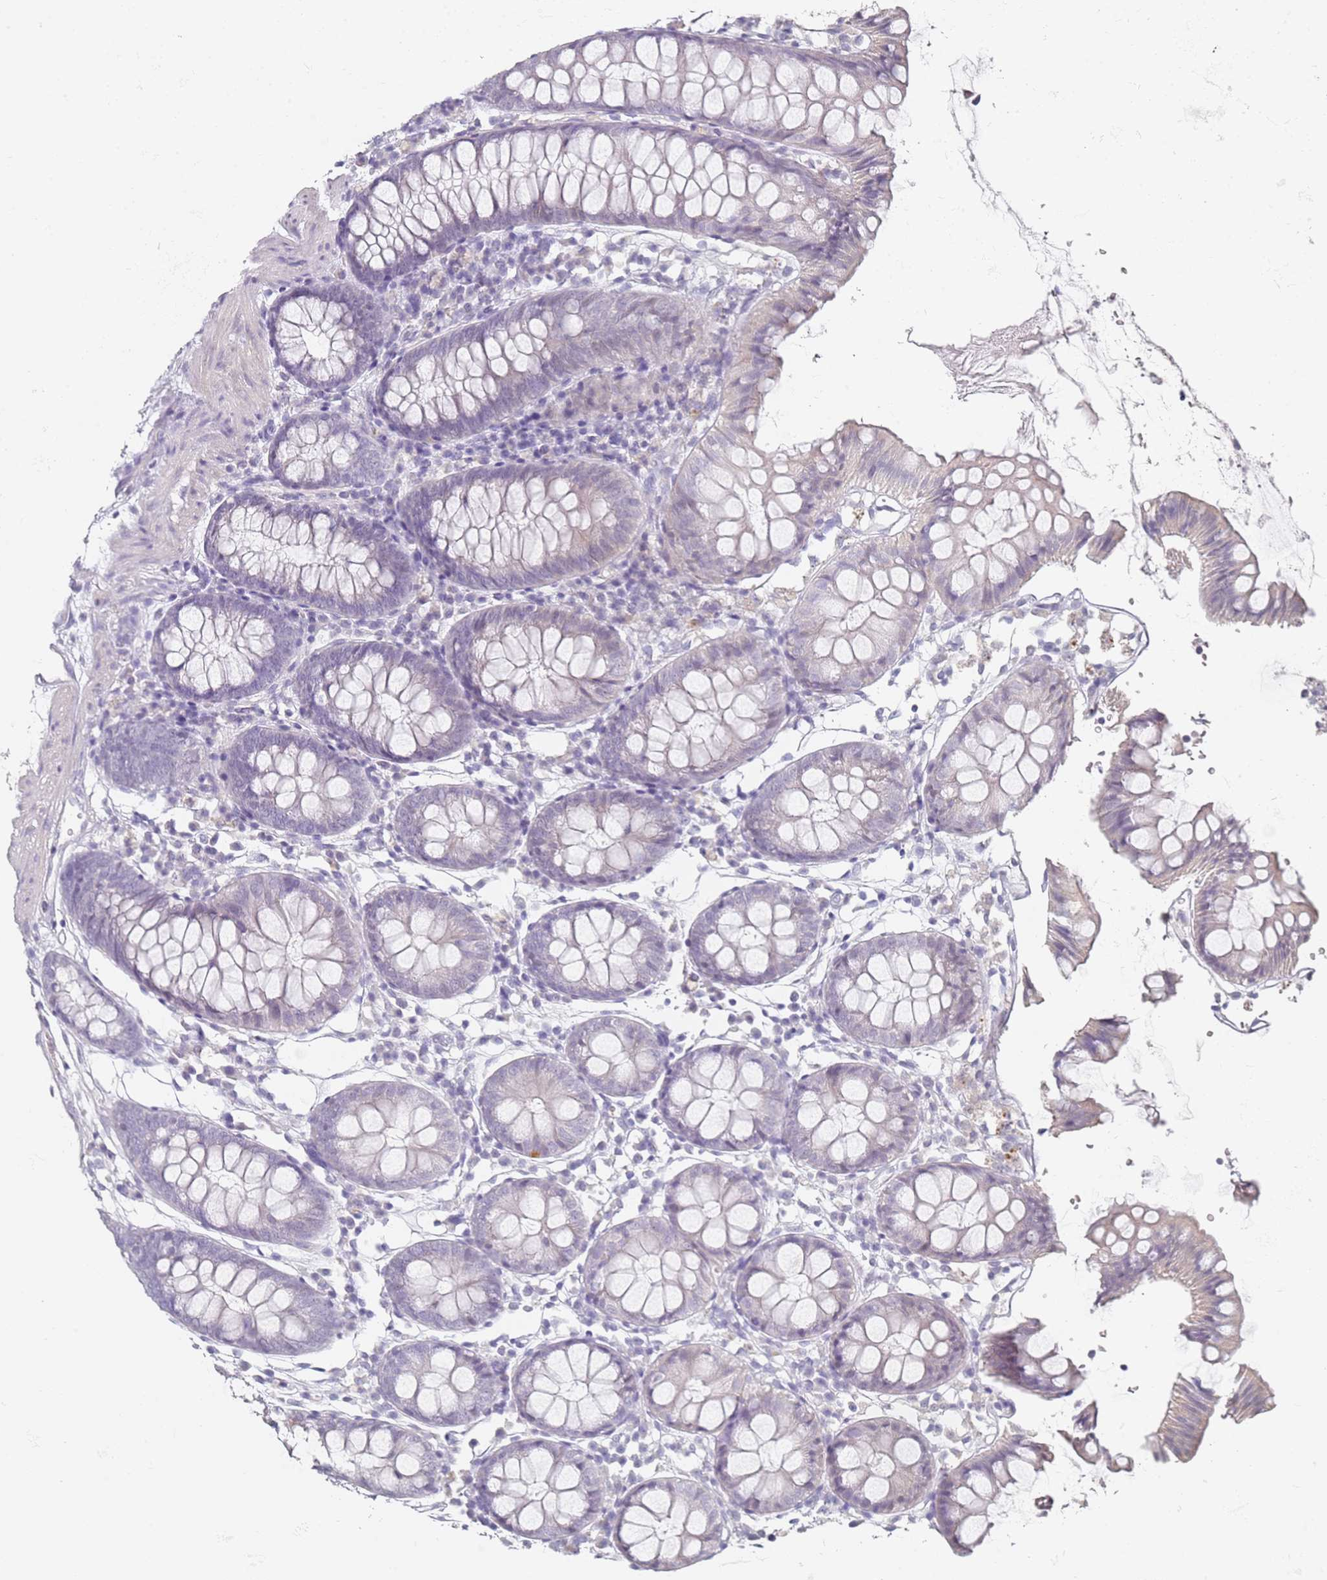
{"staining": {"intensity": "moderate", "quantity": "25%-75%", "location": "cytoplasmic/membranous"}, "tissue": "colon", "cell_type": "Endothelial cells", "image_type": "normal", "snomed": [{"axis": "morphology", "description": "Normal tissue, NOS"}, {"axis": "topography", "description": "Colon"}], "caption": "Immunohistochemistry (IHC) staining of benign colon, which displays medium levels of moderate cytoplasmic/membranous expression in approximately 25%-75% of endothelial cells indicating moderate cytoplasmic/membranous protein staining. The staining was performed using DAB (brown) for protein detection and nuclei were counterstained in hematoxylin (blue).", "gene": "DNAH11", "patient": {"sex": "female", "age": 84}}